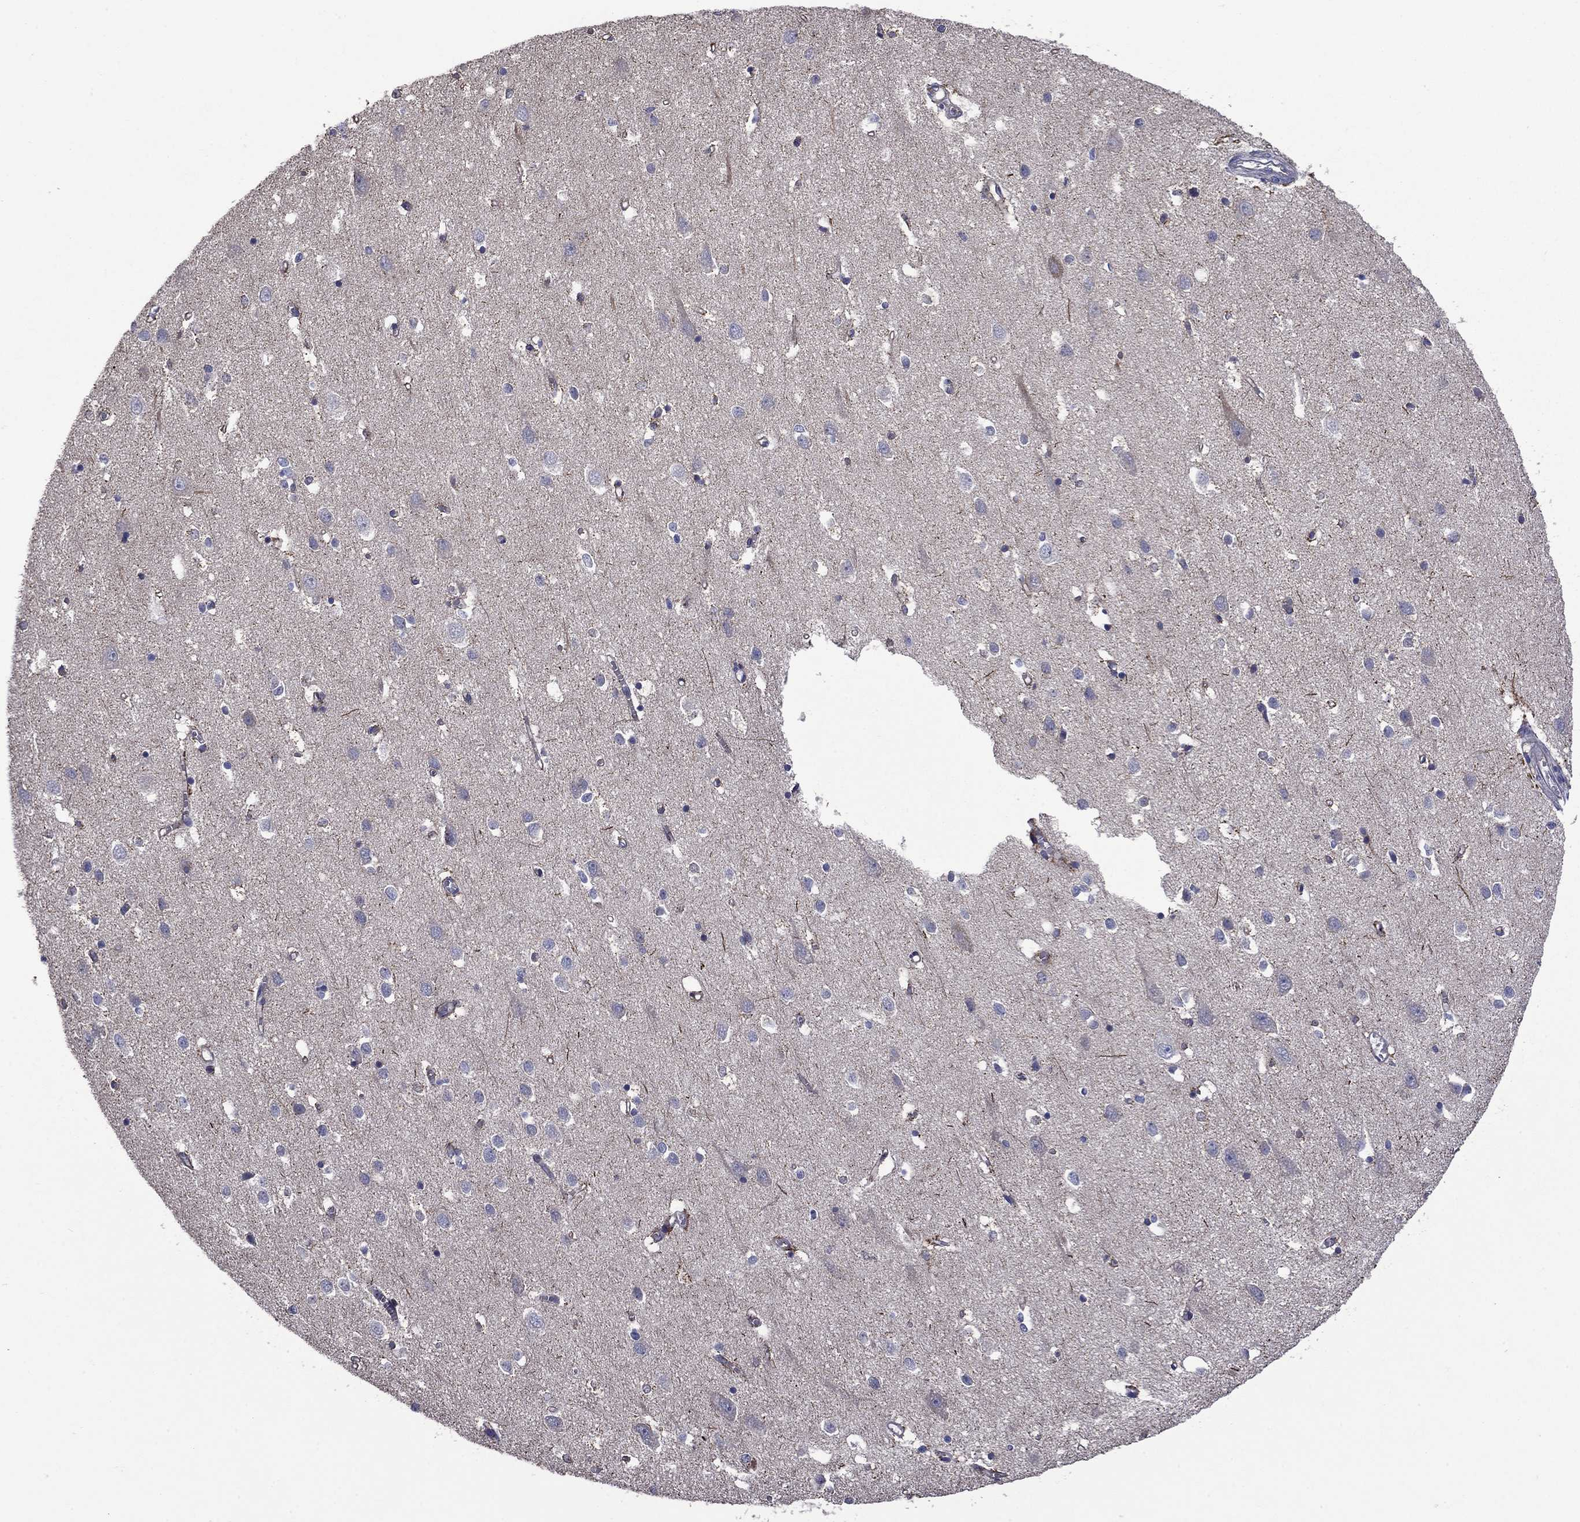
{"staining": {"intensity": "negative", "quantity": "none", "location": "none"}, "tissue": "cerebral cortex", "cell_type": "Endothelial cells", "image_type": "normal", "snomed": [{"axis": "morphology", "description": "Normal tissue, NOS"}, {"axis": "topography", "description": "Cerebral cortex"}], "caption": "The micrograph demonstrates no significant expression in endothelial cells of cerebral cortex. (DAB (3,3'-diaminobenzidine) immunohistochemistry (IHC) with hematoxylin counter stain).", "gene": "KIF22", "patient": {"sex": "male", "age": 70}}